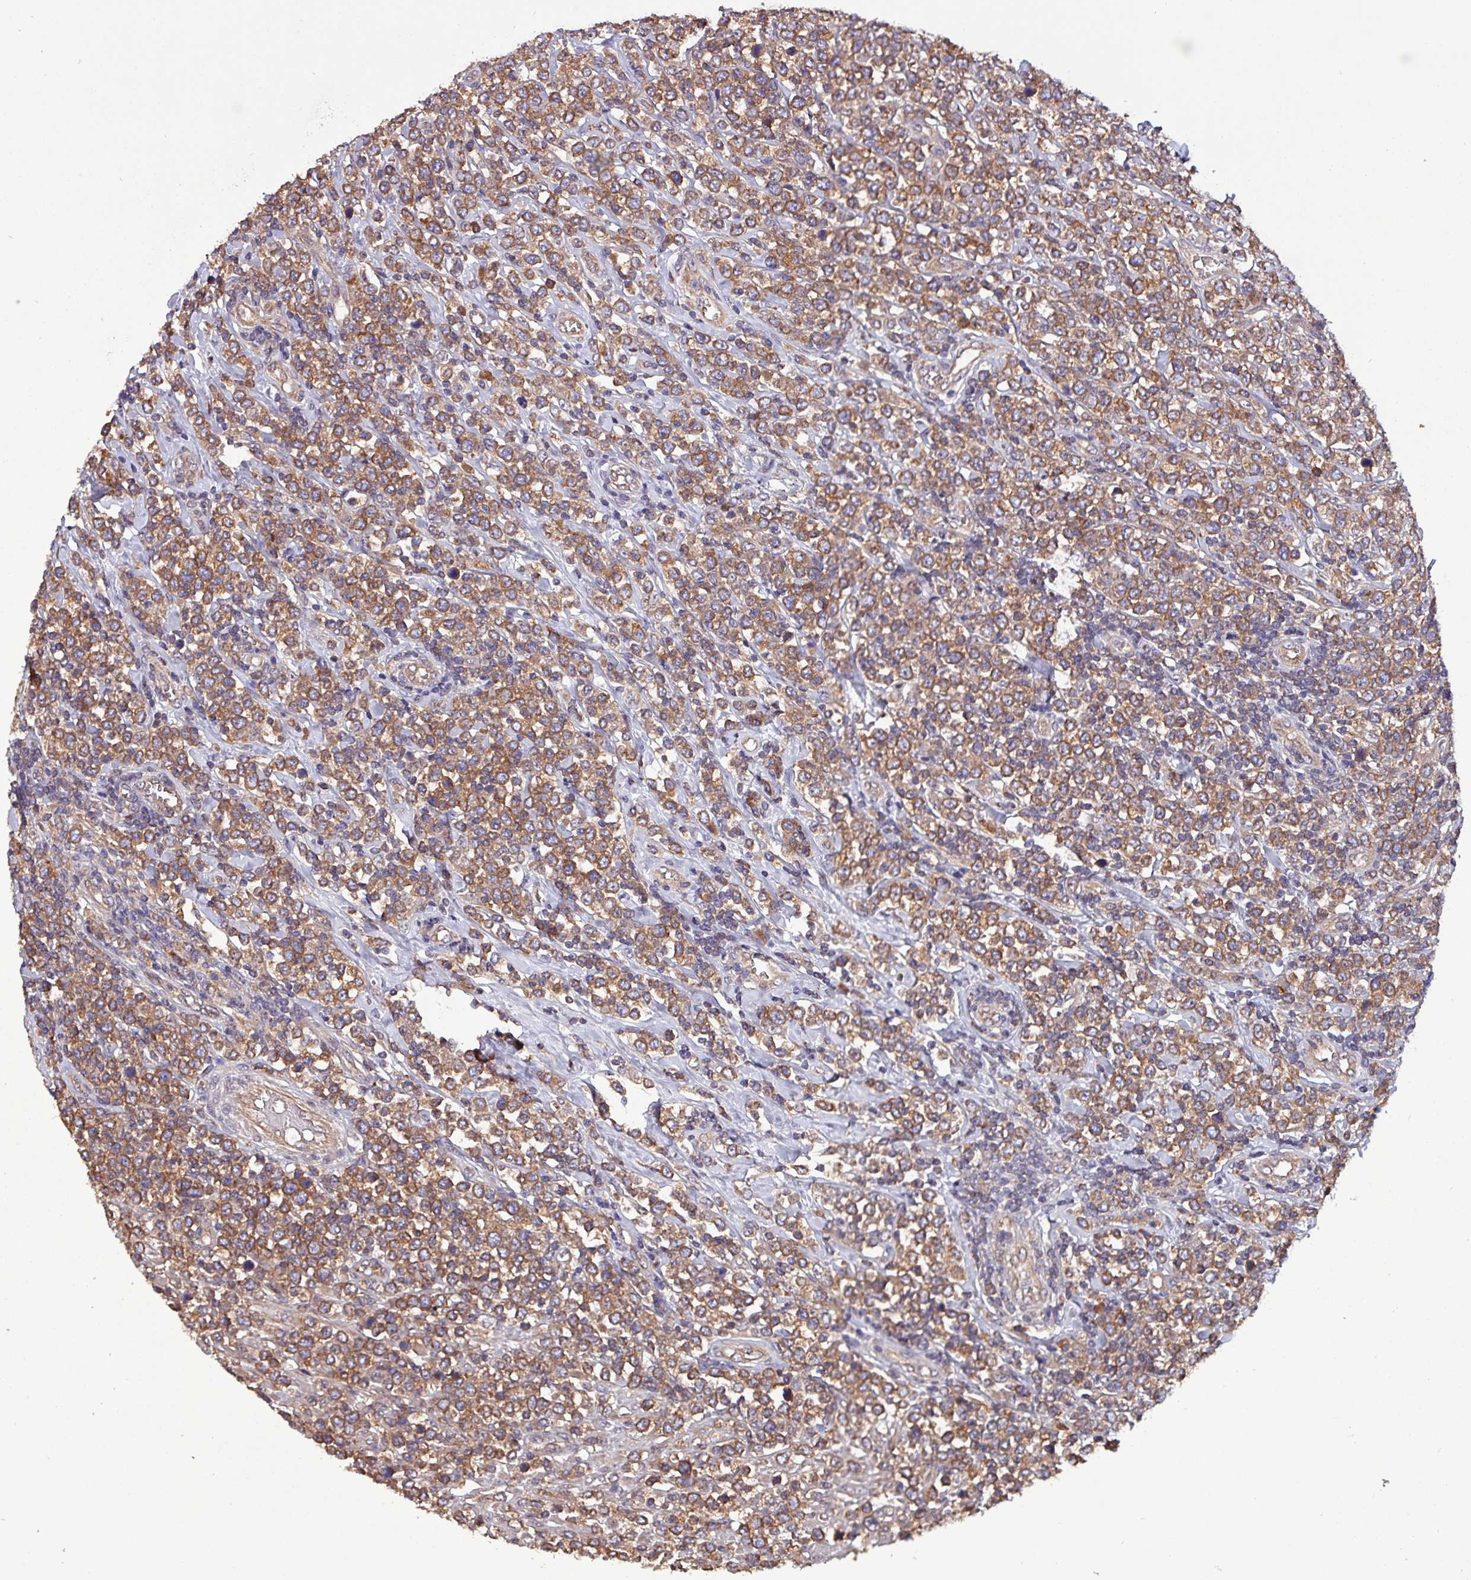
{"staining": {"intensity": "moderate", "quantity": ">75%", "location": "cytoplasmic/membranous"}, "tissue": "lymphoma", "cell_type": "Tumor cells", "image_type": "cancer", "snomed": [{"axis": "morphology", "description": "Malignant lymphoma, non-Hodgkin's type, High grade"}, {"axis": "topography", "description": "Soft tissue"}], "caption": "Brown immunohistochemical staining in lymphoma reveals moderate cytoplasmic/membranous expression in approximately >75% of tumor cells. (brown staining indicates protein expression, while blue staining denotes nuclei).", "gene": "PAFAH1B2", "patient": {"sex": "female", "age": 56}}